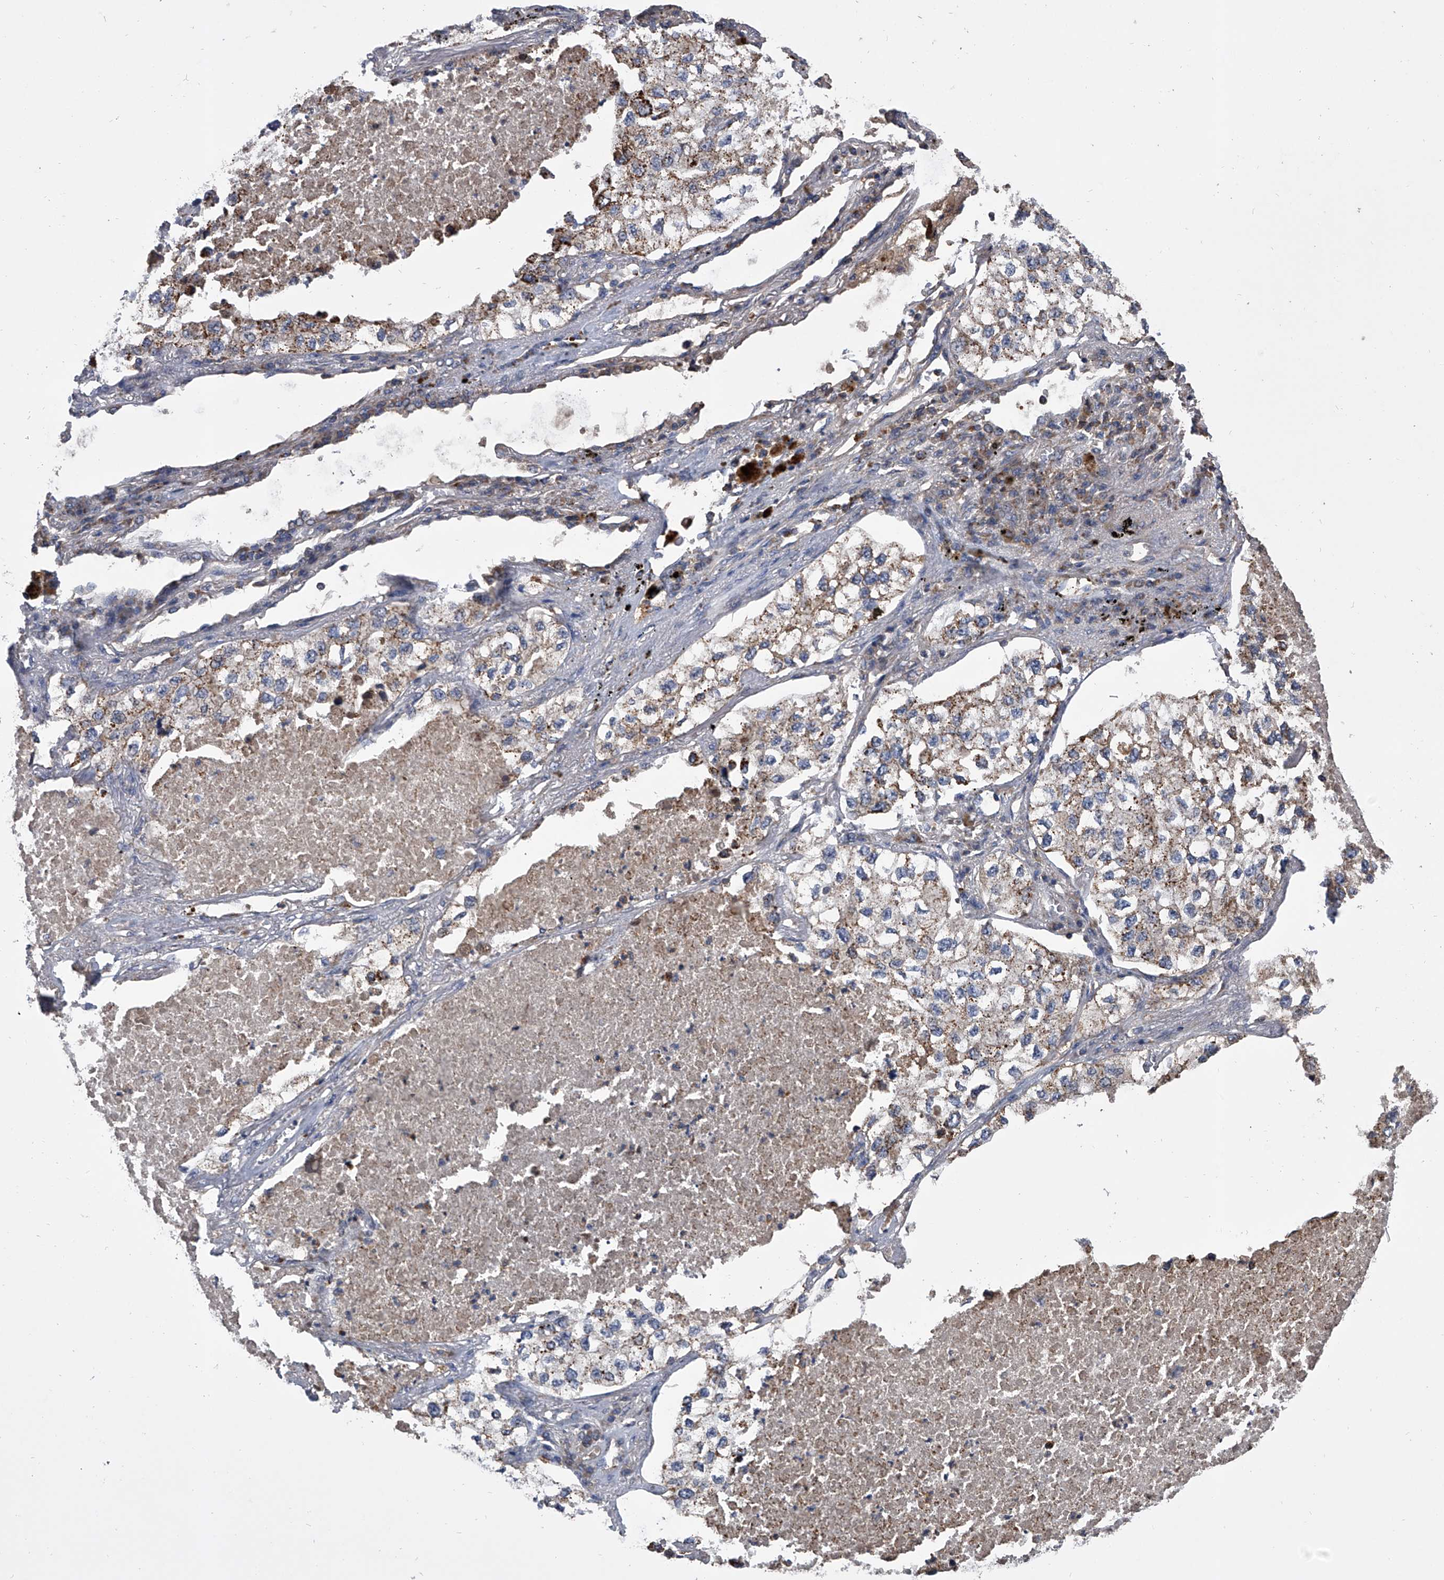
{"staining": {"intensity": "weak", "quantity": ">75%", "location": "cytoplasmic/membranous"}, "tissue": "lung cancer", "cell_type": "Tumor cells", "image_type": "cancer", "snomed": [{"axis": "morphology", "description": "Adenocarcinoma, NOS"}, {"axis": "topography", "description": "Lung"}], "caption": "Adenocarcinoma (lung) tissue displays weak cytoplasmic/membranous expression in about >75% of tumor cells, visualized by immunohistochemistry. (DAB (3,3'-diaminobenzidine) IHC with brightfield microscopy, high magnification).", "gene": "NRP1", "patient": {"sex": "male", "age": 63}}